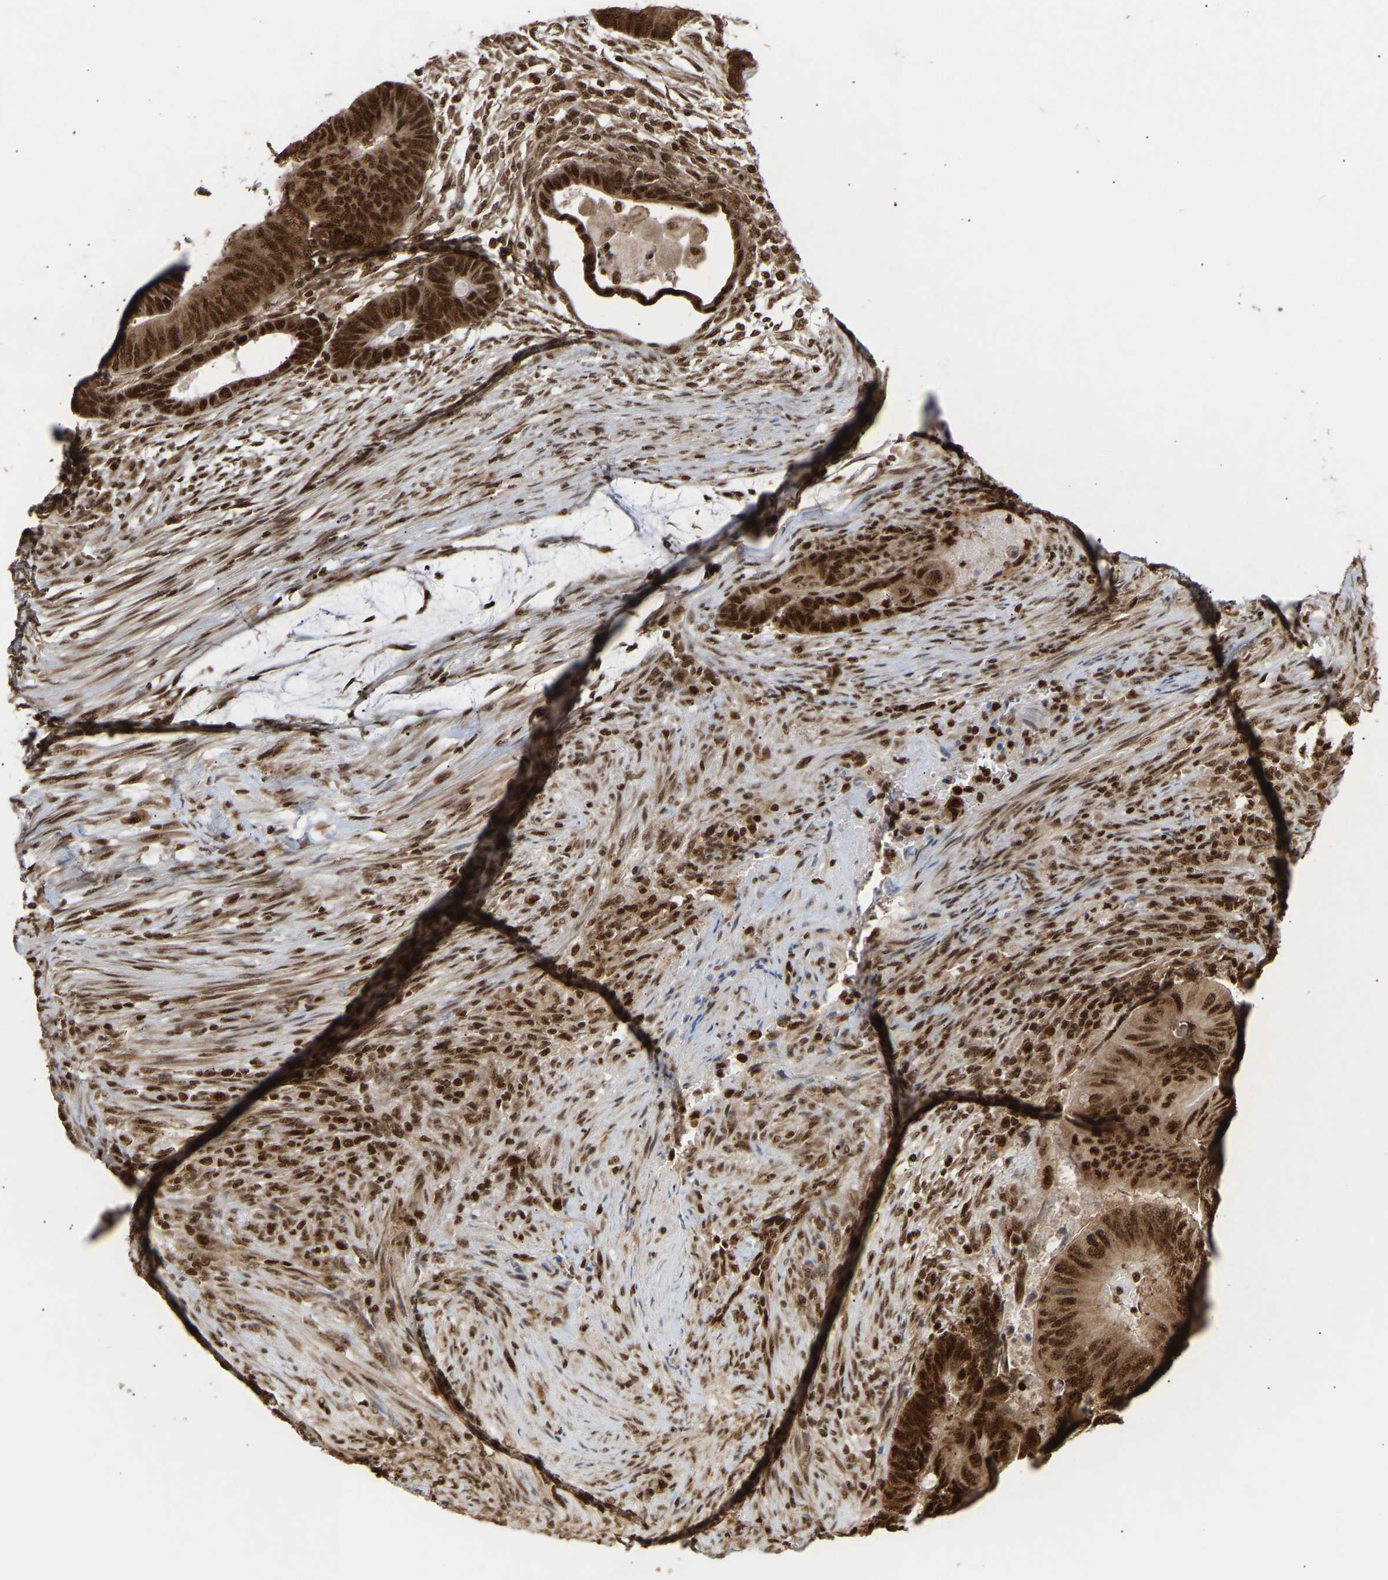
{"staining": {"intensity": "strong", "quantity": ">75%", "location": "cytoplasmic/membranous,nuclear"}, "tissue": "colorectal cancer", "cell_type": "Tumor cells", "image_type": "cancer", "snomed": [{"axis": "morphology", "description": "Normal tissue, NOS"}, {"axis": "morphology", "description": "Adenocarcinoma, NOS"}, {"axis": "topography", "description": "Rectum"}, {"axis": "topography", "description": "Peripheral nerve tissue"}], "caption": "High-magnification brightfield microscopy of colorectal cancer (adenocarcinoma) stained with DAB (3,3'-diaminobenzidine) (brown) and counterstained with hematoxylin (blue). tumor cells exhibit strong cytoplasmic/membranous and nuclear expression is identified in about>75% of cells.", "gene": "ALYREF", "patient": {"sex": "male", "age": 92}}